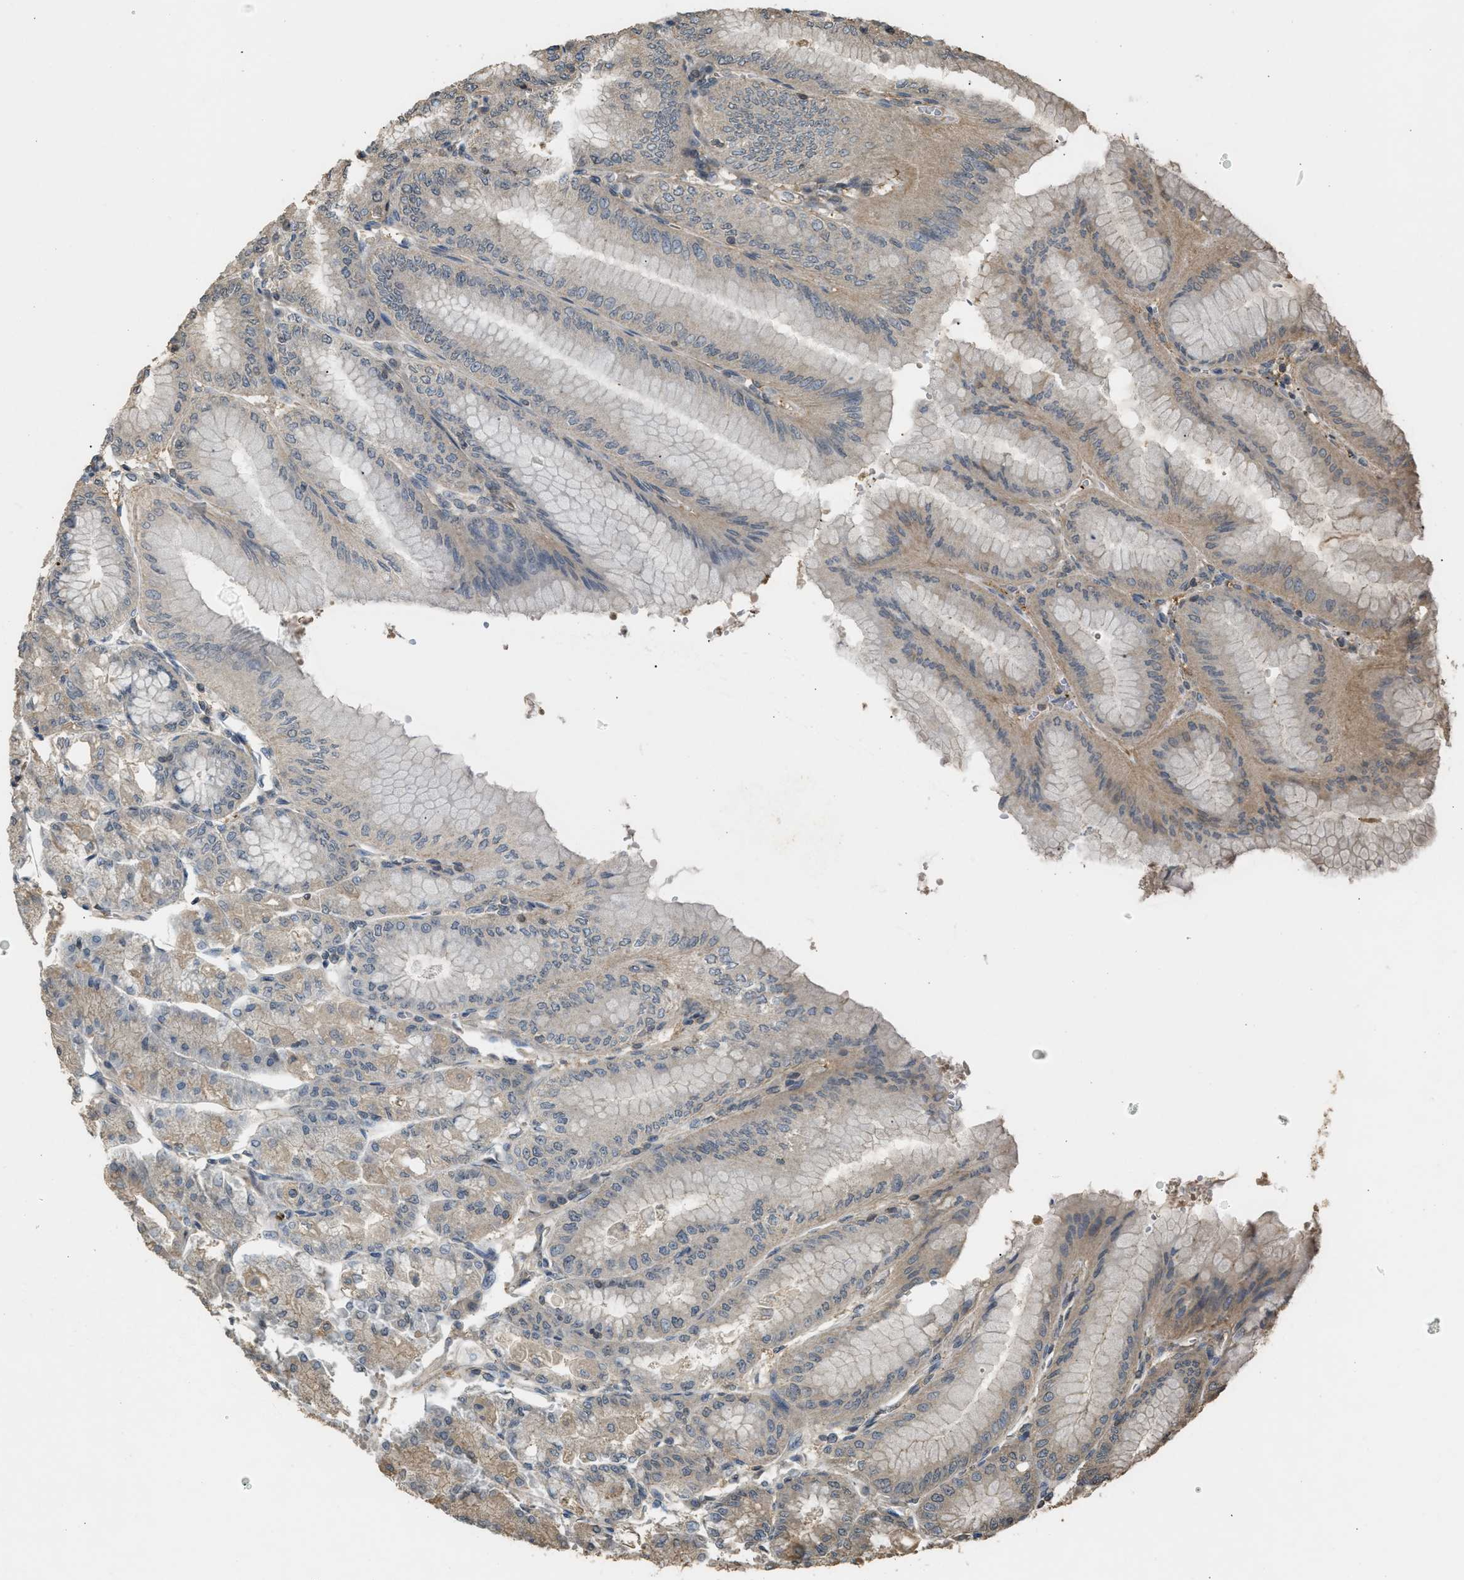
{"staining": {"intensity": "negative", "quantity": "none", "location": "none"}, "tissue": "stomach", "cell_type": "Glandular cells", "image_type": "normal", "snomed": [{"axis": "morphology", "description": "Normal tissue, NOS"}, {"axis": "topography", "description": "Stomach, lower"}], "caption": "An IHC micrograph of normal stomach is shown. There is no staining in glandular cells of stomach. (DAB (3,3'-diaminobenzidine) immunohistochemistry (IHC) visualized using brightfield microscopy, high magnification).", "gene": "ARHGDIA", "patient": {"sex": "male", "age": 71}}